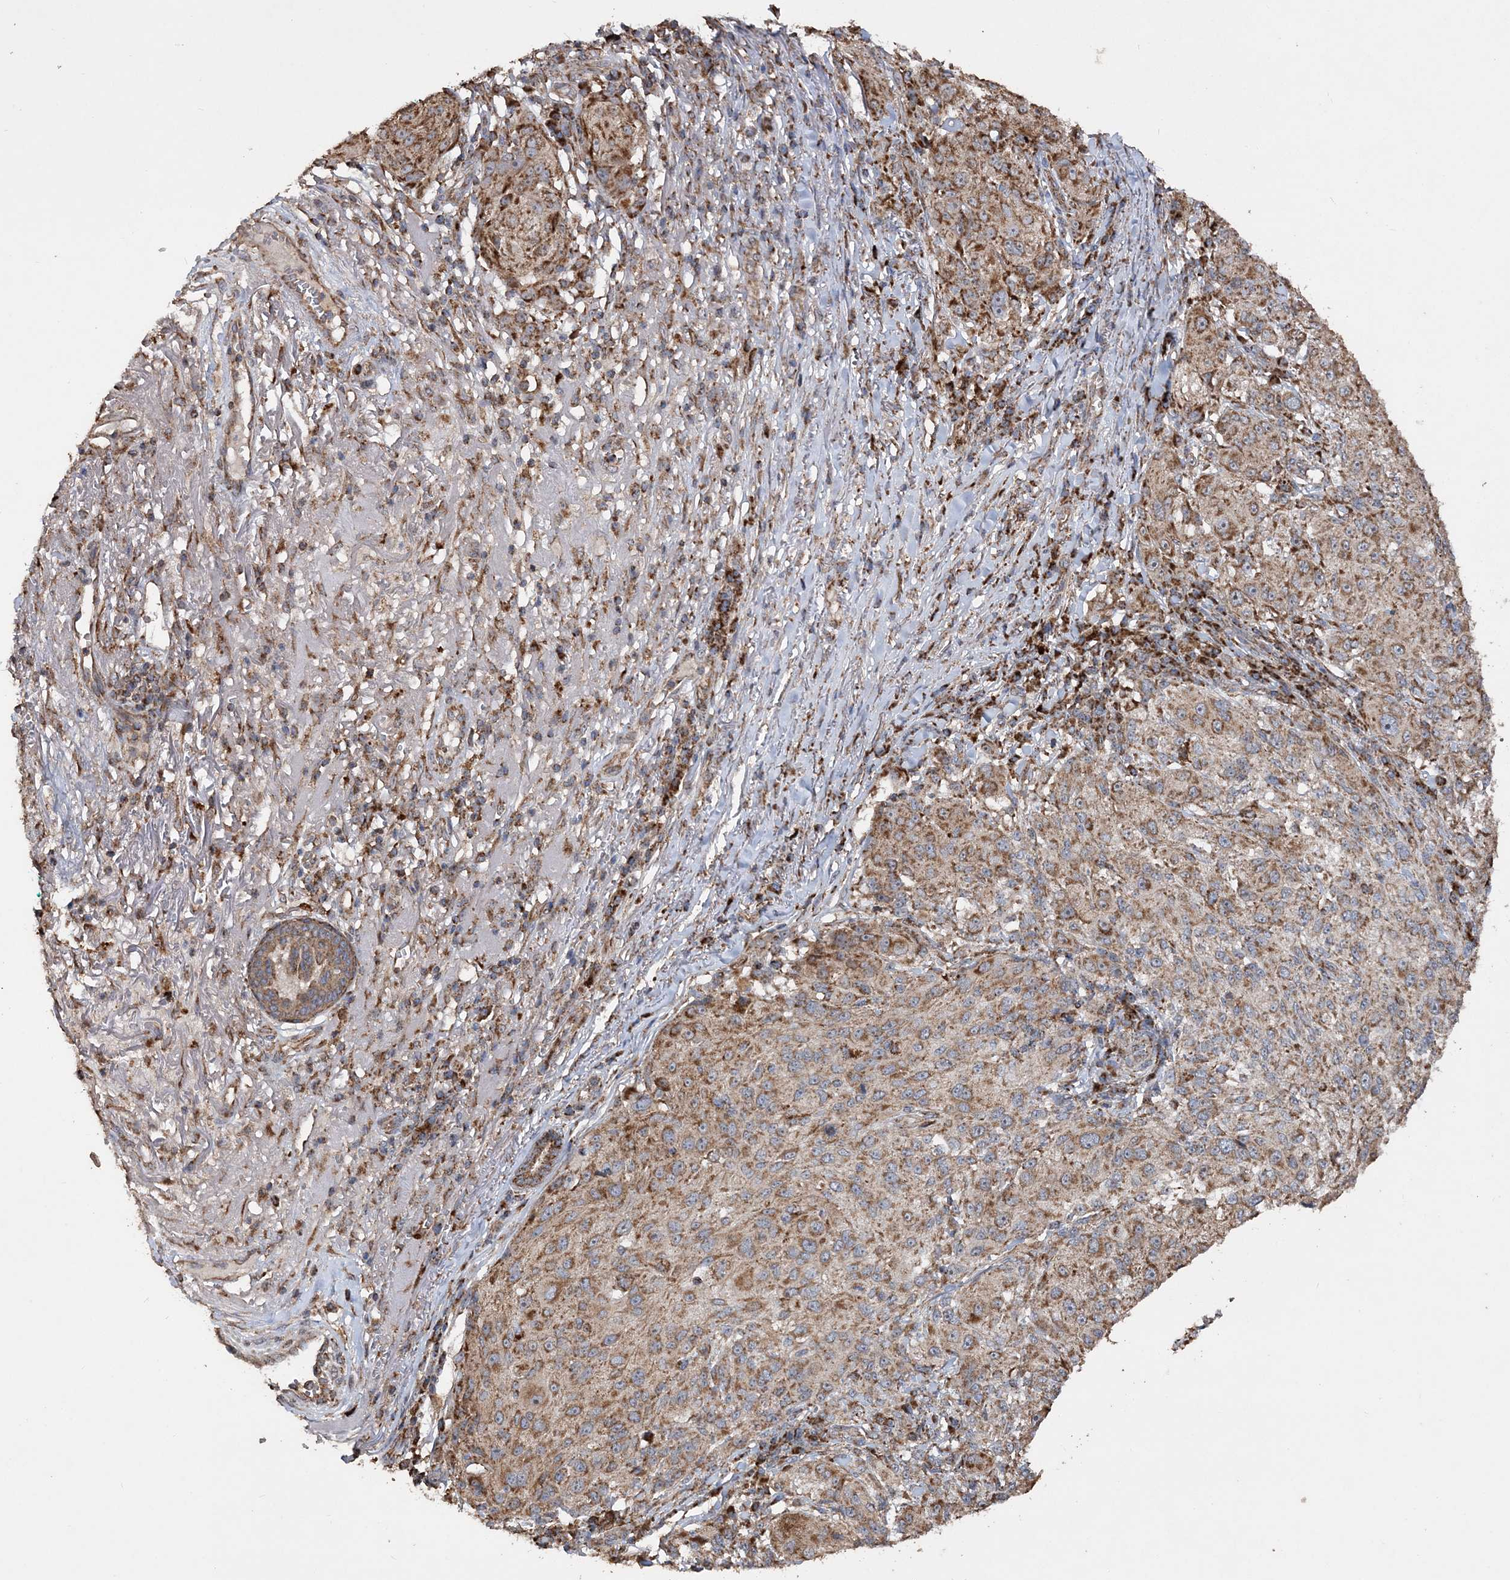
{"staining": {"intensity": "moderate", "quantity": ">75%", "location": "cytoplasmic/membranous"}, "tissue": "melanoma", "cell_type": "Tumor cells", "image_type": "cancer", "snomed": [{"axis": "morphology", "description": "Necrosis, NOS"}, {"axis": "morphology", "description": "Malignant melanoma, NOS"}, {"axis": "topography", "description": "Skin"}], "caption": "A medium amount of moderate cytoplasmic/membranous expression is identified in approximately >75% of tumor cells in melanoma tissue.", "gene": "POC5", "patient": {"sex": "female", "age": 87}}